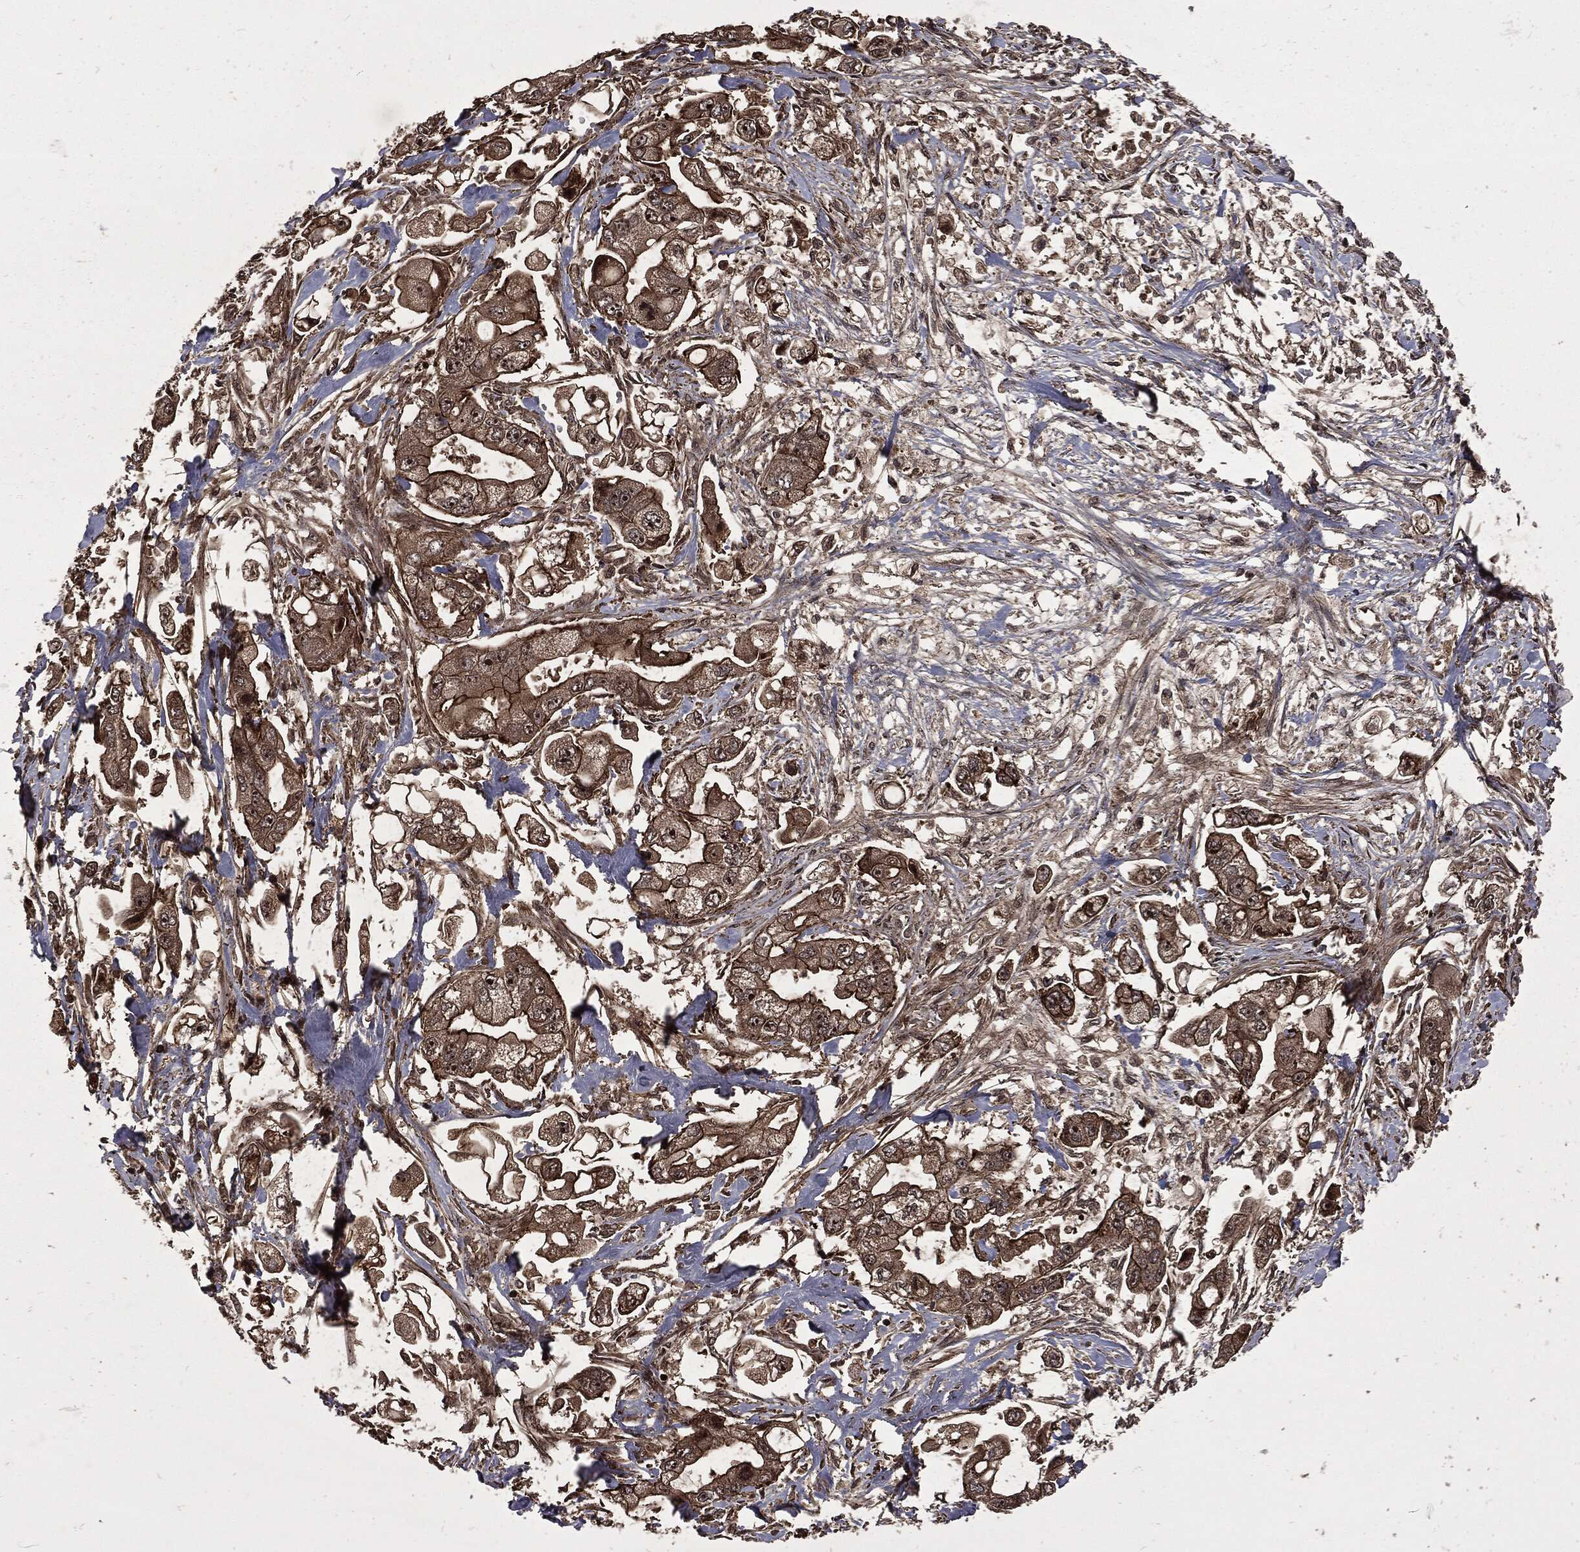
{"staining": {"intensity": "strong", "quantity": ">75%", "location": "cytoplasmic/membranous,nuclear"}, "tissue": "stomach cancer", "cell_type": "Tumor cells", "image_type": "cancer", "snomed": [{"axis": "morphology", "description": "Adenocarcinoma, NOS"}, {"axis": "topography", "description": "Stomach"}], "caption": "Immunohistochemistry of human stomach adenocarcinoma exhibits high levels of strong cytoplasmic/membranous and nuclear staining in about >75% of tumor cells.", "gene": "CARD6", "patient": {"sex": "male", "age": 62}}